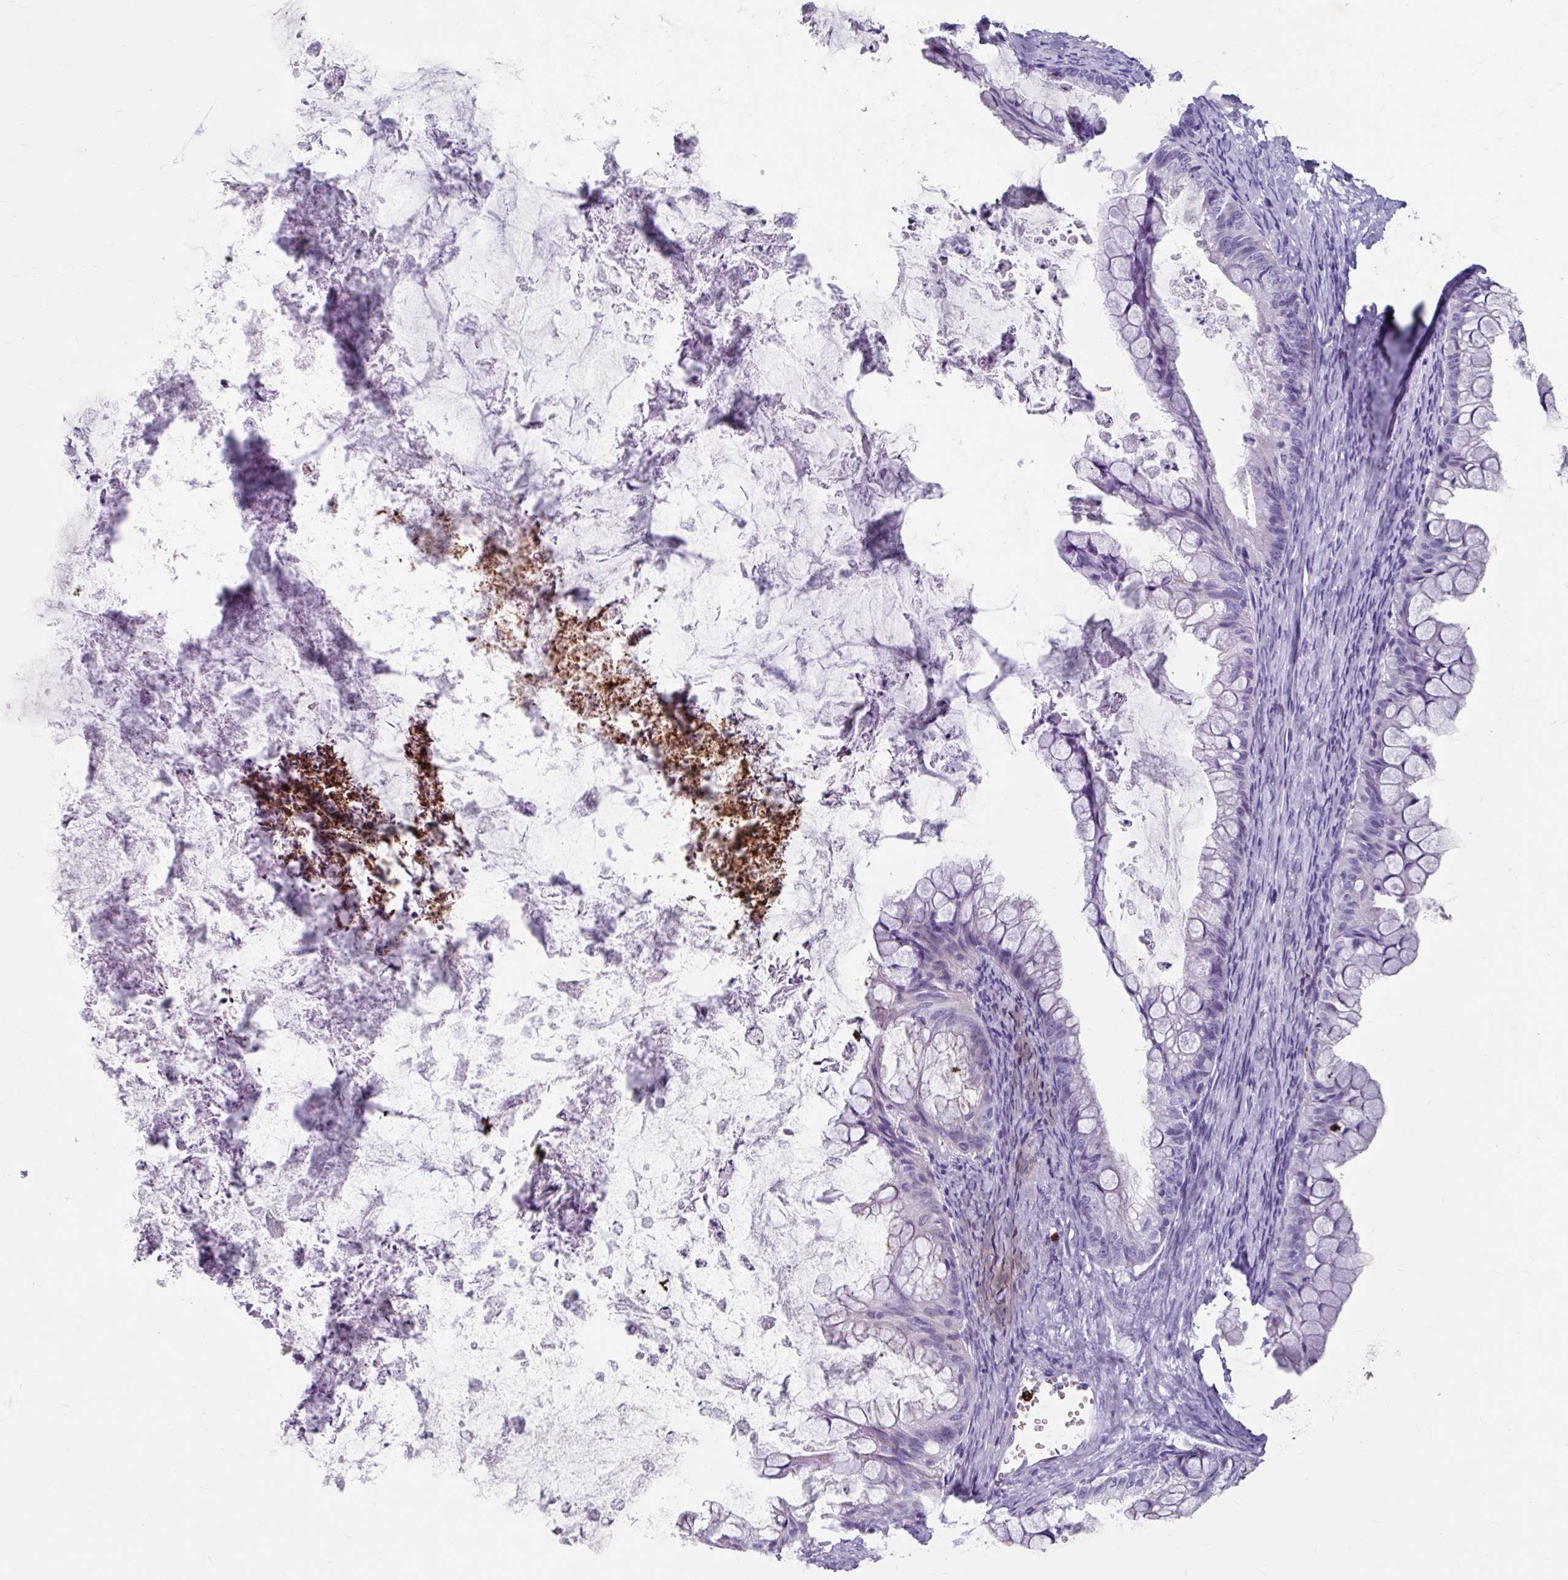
{"staining": {"intensity": "negative", "quantity": "none", "location": "none"}, "tissue": "ovarian cancer", "cell_type": "Tumor cells", "image_type": "cancer", "snomed": [{"axis": "morphology", "description": "Cystadenocarcinoma, mucinous, NOS"}, {"axis": "topography", "description": "Ovary"}], "caption": "An immunohistochemistry (IHC) micrograph of ovarian cancer is shown. There is no staining in tumor cells of ovarian cancer. (DAB (3,3'-diaminobenzidine) IHC with hematoxylin counter stain).", "gene": "ANKRD1", "patient": {"sex": "female", "age": 35}}